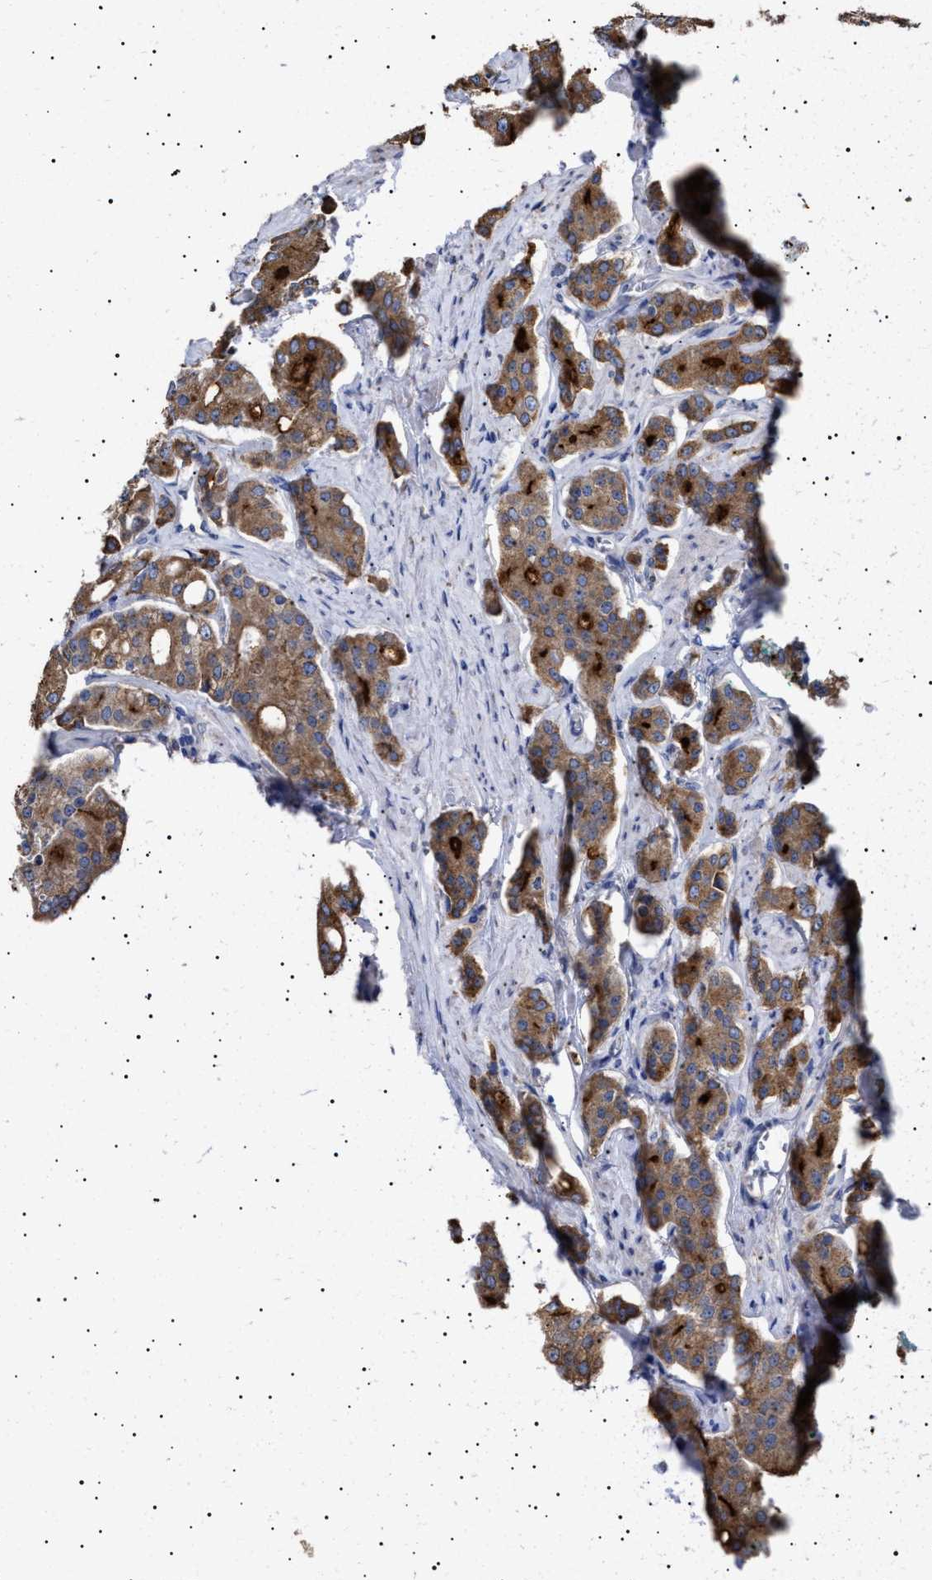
{"staining": {"intensity": "moderate", "quantity": ">75%", "location": "cytoplasmic/membranous"}, "tissue": "prostate cancer", "cell_type": "Tumor cells", "image_type": "cancer", "snomed": [{"axis": "morphology", "description": "Adenocarcinoma, Low grade"}, {"axis": "topography", "description": "Prostate"}], "caption": "About >75% of tumor cells in human prostate cancer reveal moderate cytoplasmic/membranous protein staining as visualized by brown immunohistochemical staining.", "gene": "ERCC6L2", "patient": {"sex": "male", "age": 69}}